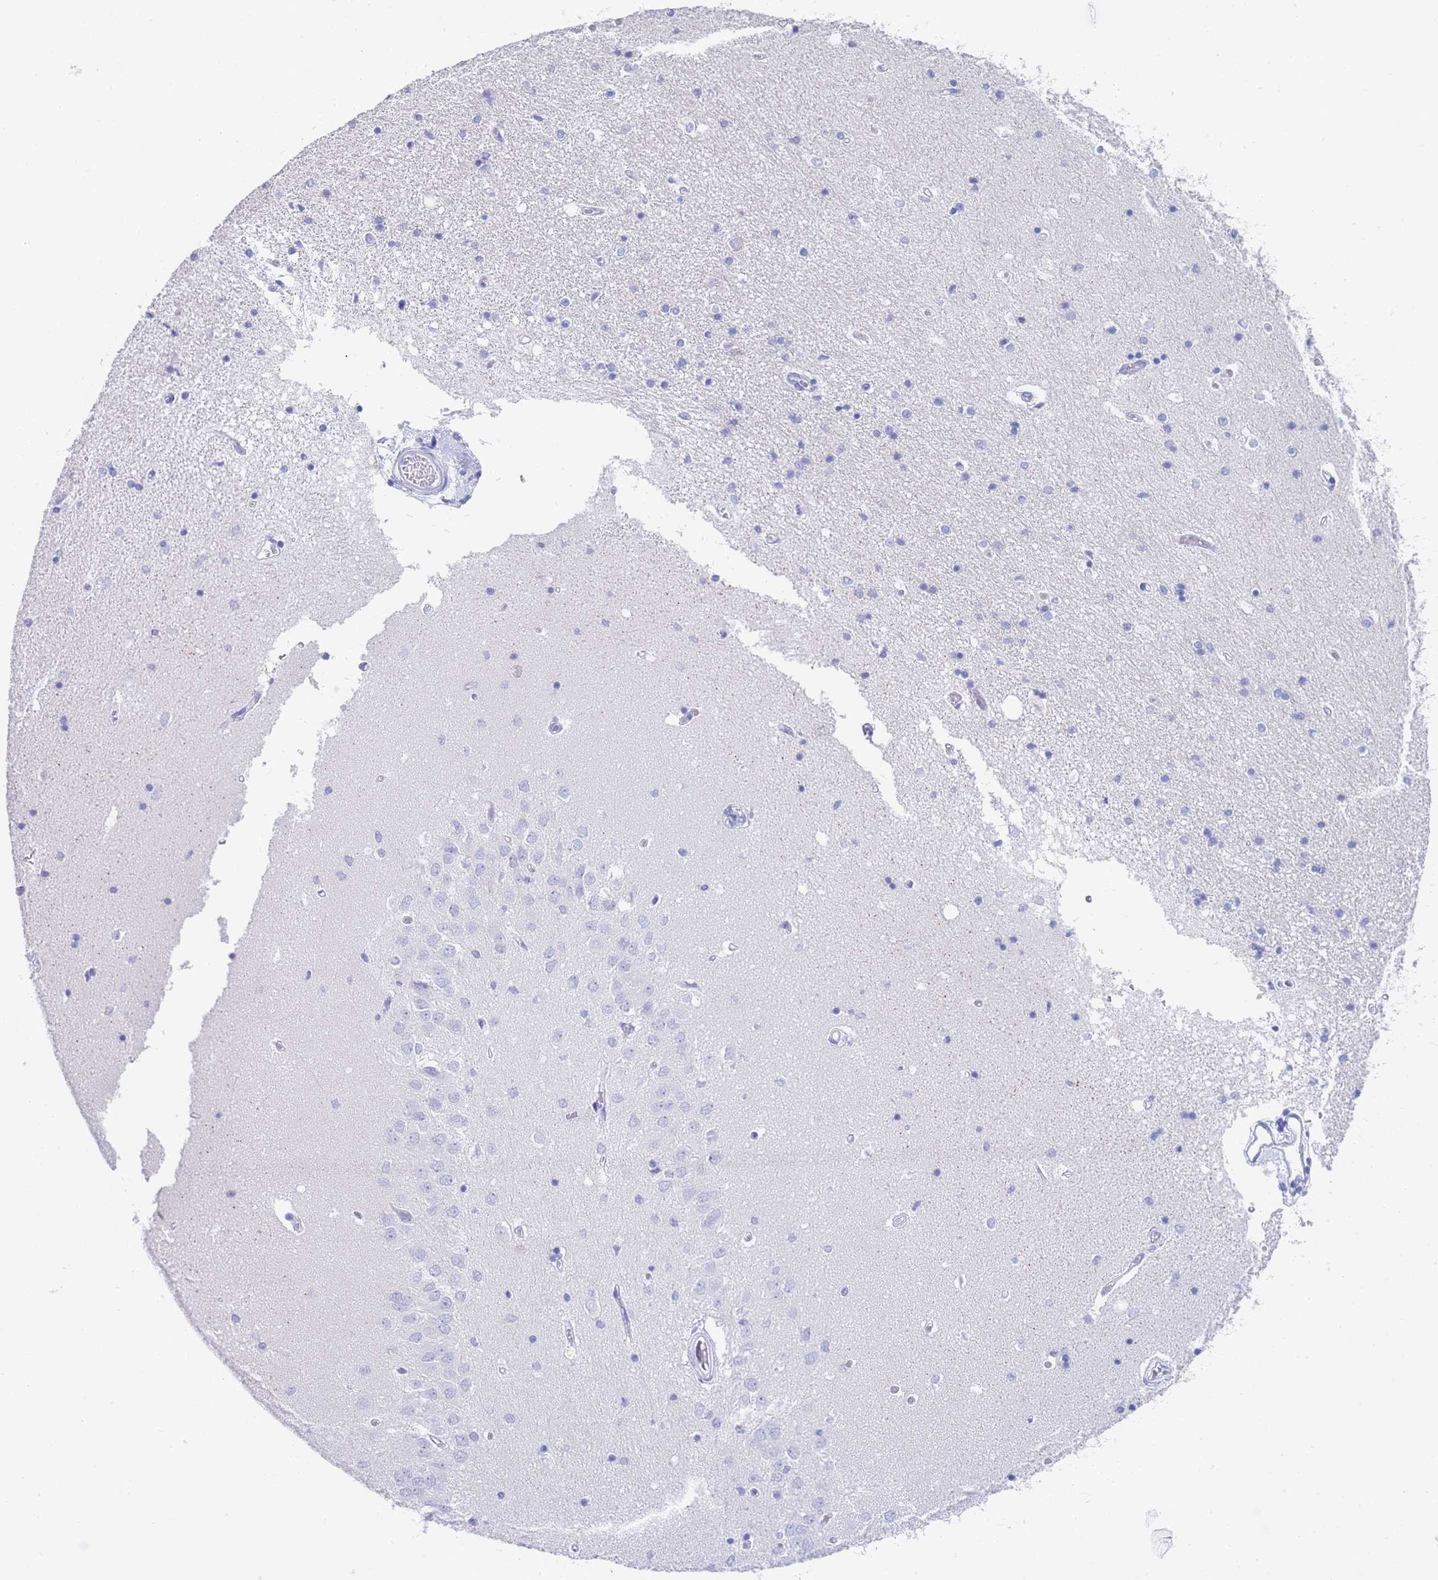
{"staining": {"intensity": "negative", "quantity": "none", "location": "none"}, "tissue": "hippocampus", "cell_type": "Glial cells", "image_type": "normal", "snomed": [{"axis": "morphology", "description": "Normal tissue, NOS"}, {"axis": "topography", "description": "Hippocampus"}], "caption": "High power microscopy micrograph of an IHC histopathology image of benign hippocampus, revealing no significant positivity in glial cells. (DAB immunohistochemistry visualized using brightfield microscopy, high magnification).", "gene": "LZTFL1", "patient": {"sex": "male", "age": 45}}